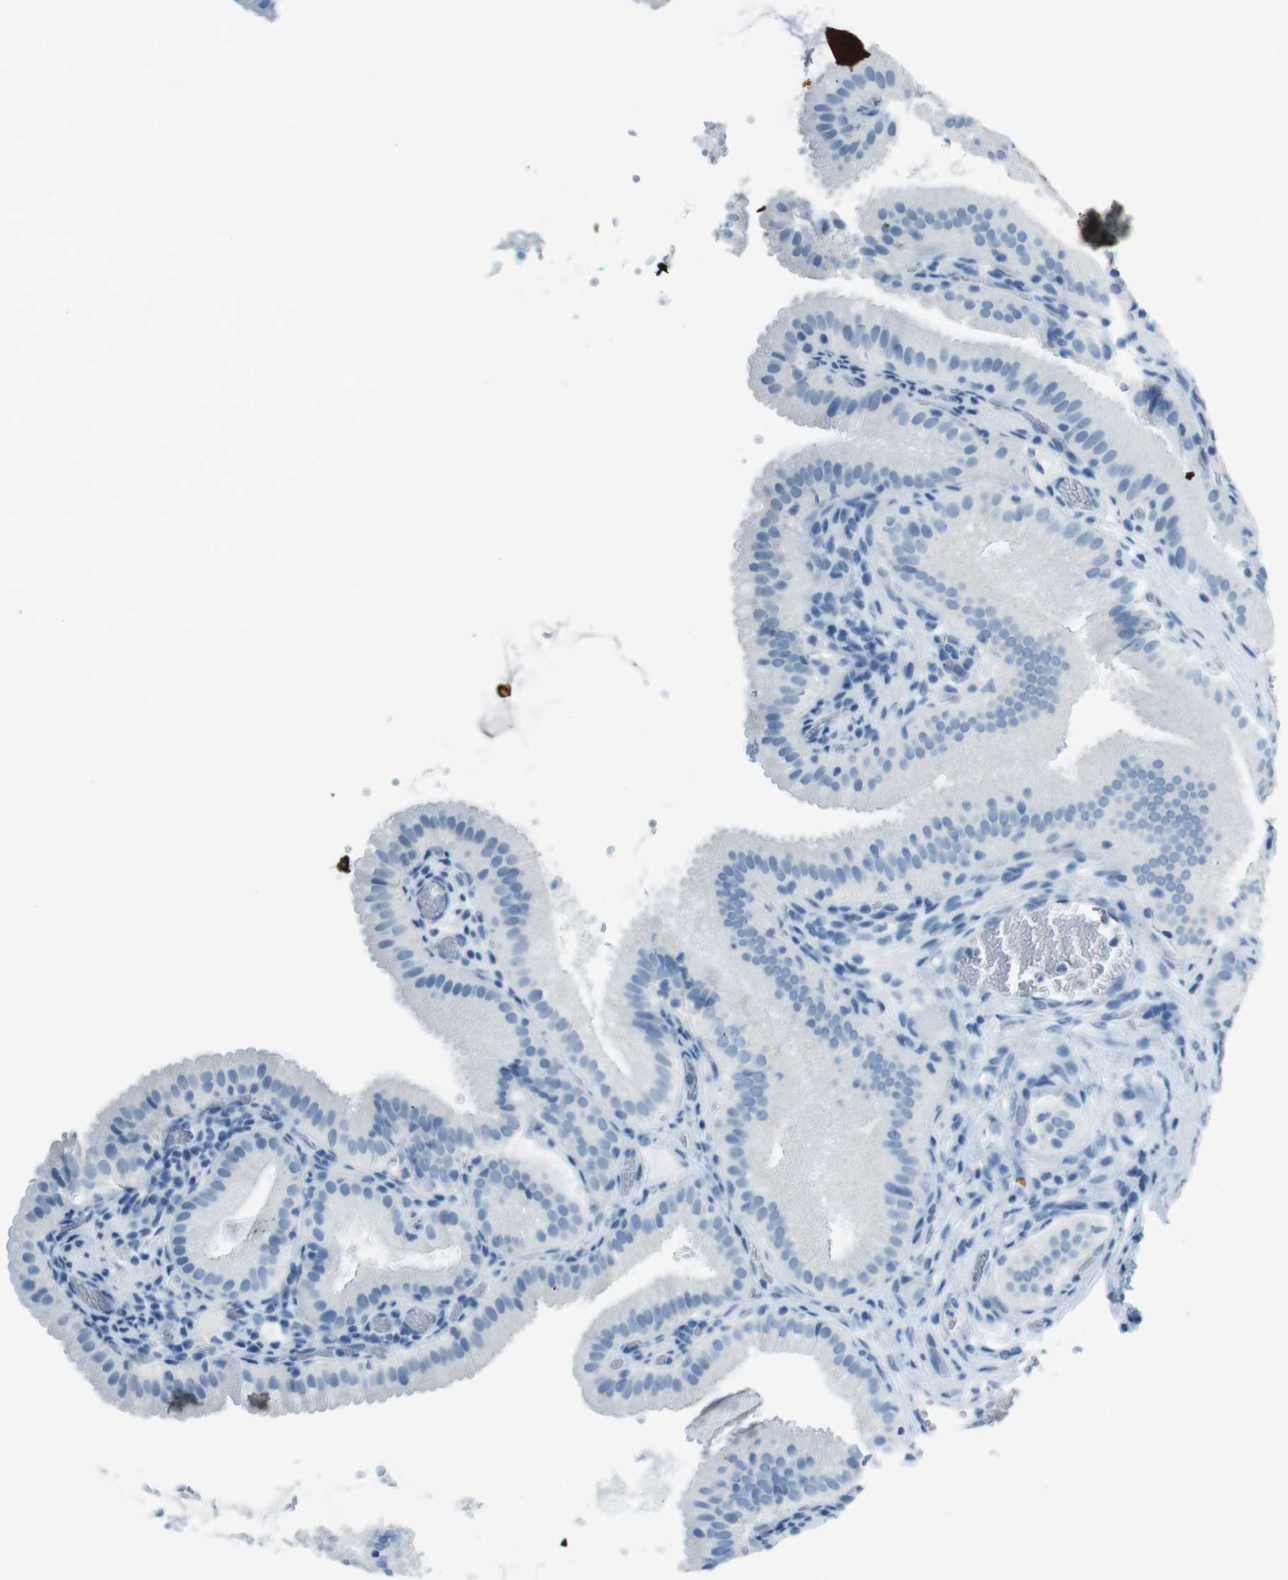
{"staining": {"intensity": "negative", "quantity": "none", "location": "none"}, "tissue": "gallbladder", "cell_type": "Glandular cells", "image_type": "normal", "snomed": [{"axis": "morphology", "description": "Normal tissue, NOS"}, {"axis": "topography", "description": "Gallbladder"}], "caption": "The image demonstrates no significant positivity in glandular cells of gallbladder.", "gene": "TMEM207", "patient": {"sex": "male", "age": 54}}